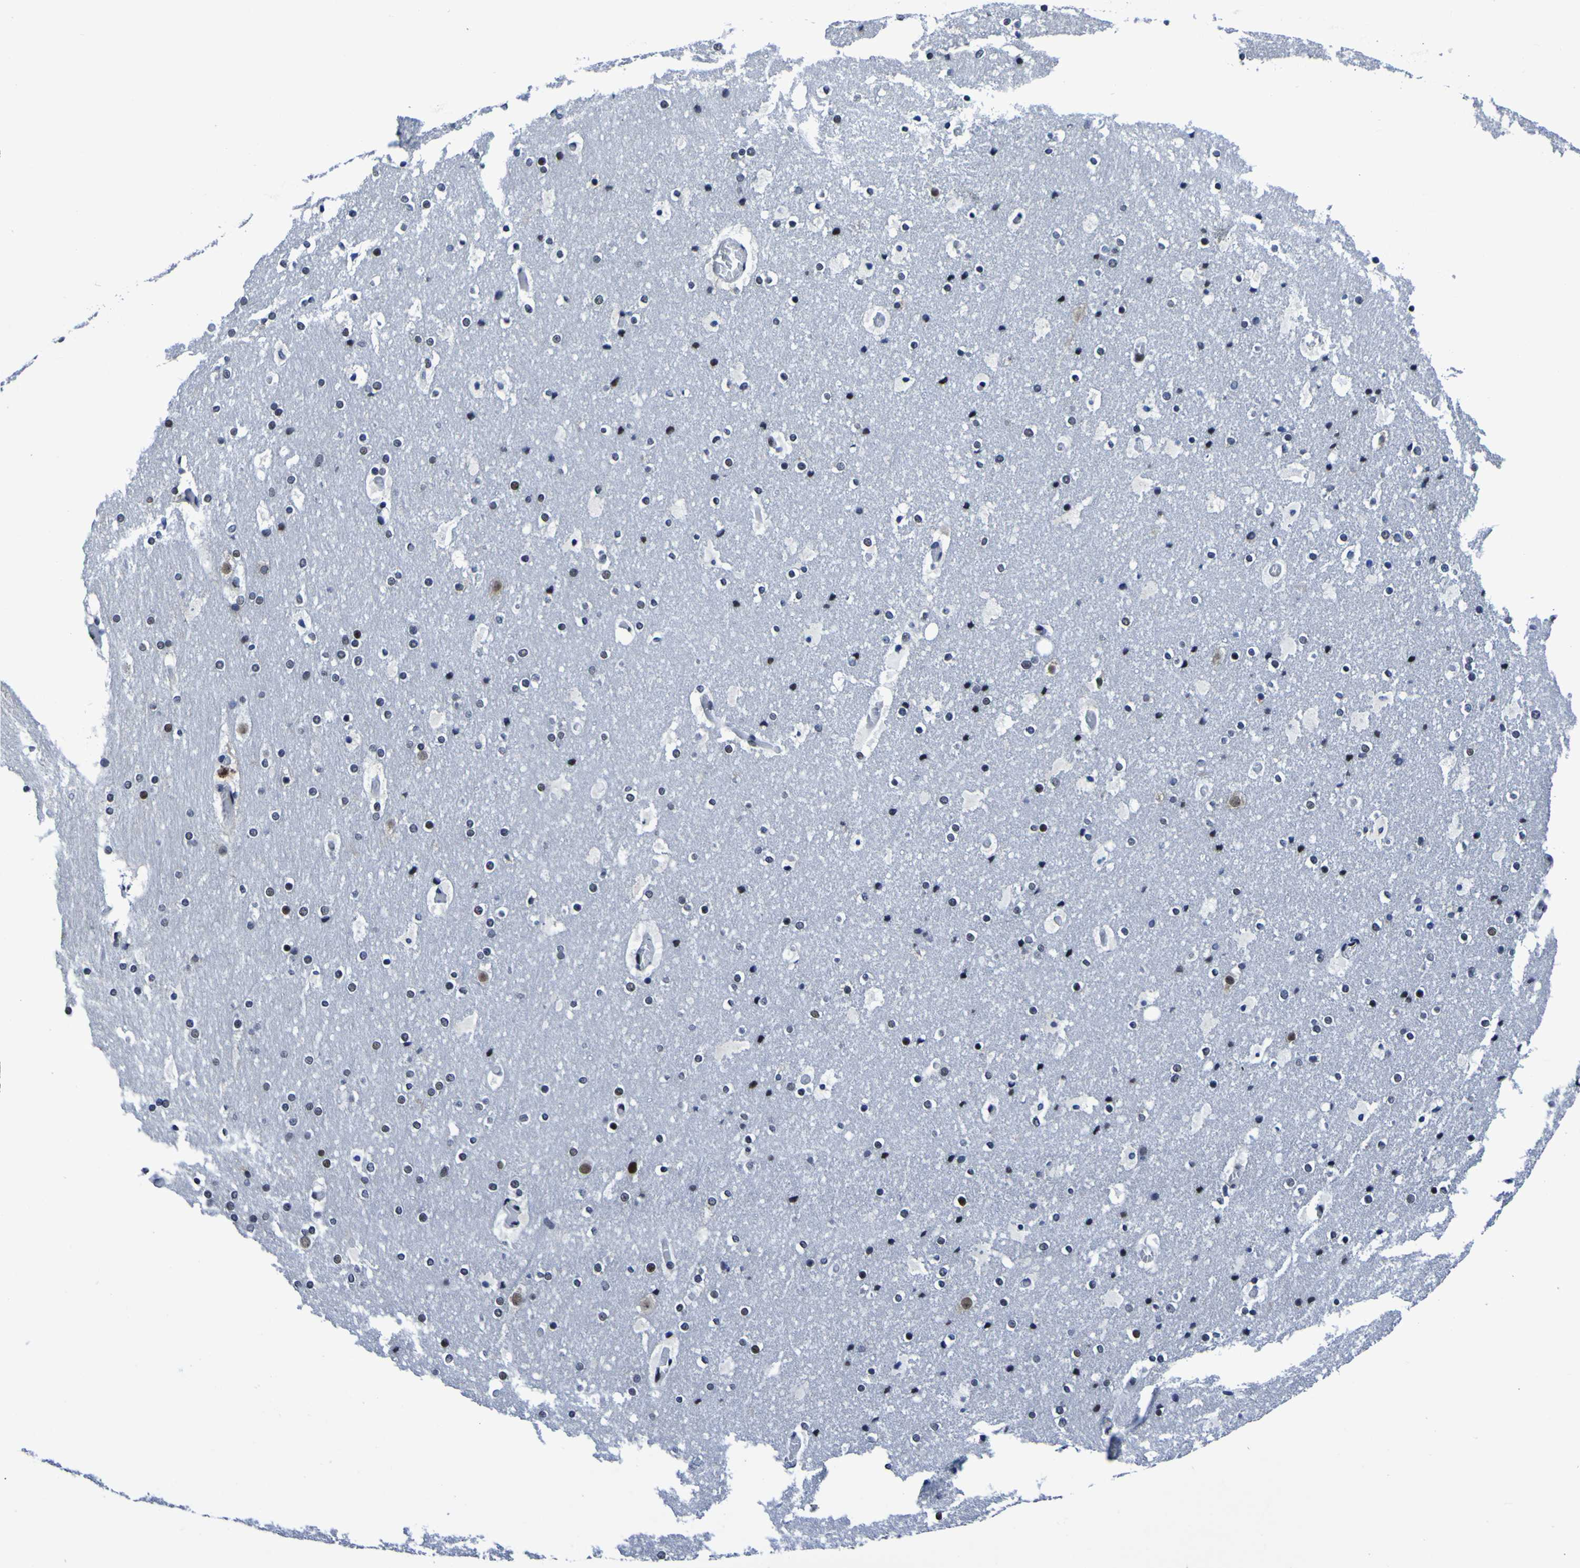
{"staining": {"intensity": "moderate", "quantity": "25%-75%", "location": "nuclear"}, "tissue": "cerebral cortex", "cell_type": "Endothelial cells", "image_type": "normal", "snomed": [{"axis": "morphology", "description": "Normal tissue, NOS"}, {"axis": "topography", "description": "Cerebral cortex"}], "caption": "Brown immunohistochemical staining in normal human cerebral cortex reveals moderate nuclear expression in about 25%-75% of endothelial cells.", "gene": "MBD3", "patient": {"sex": "male", "age": 57}}